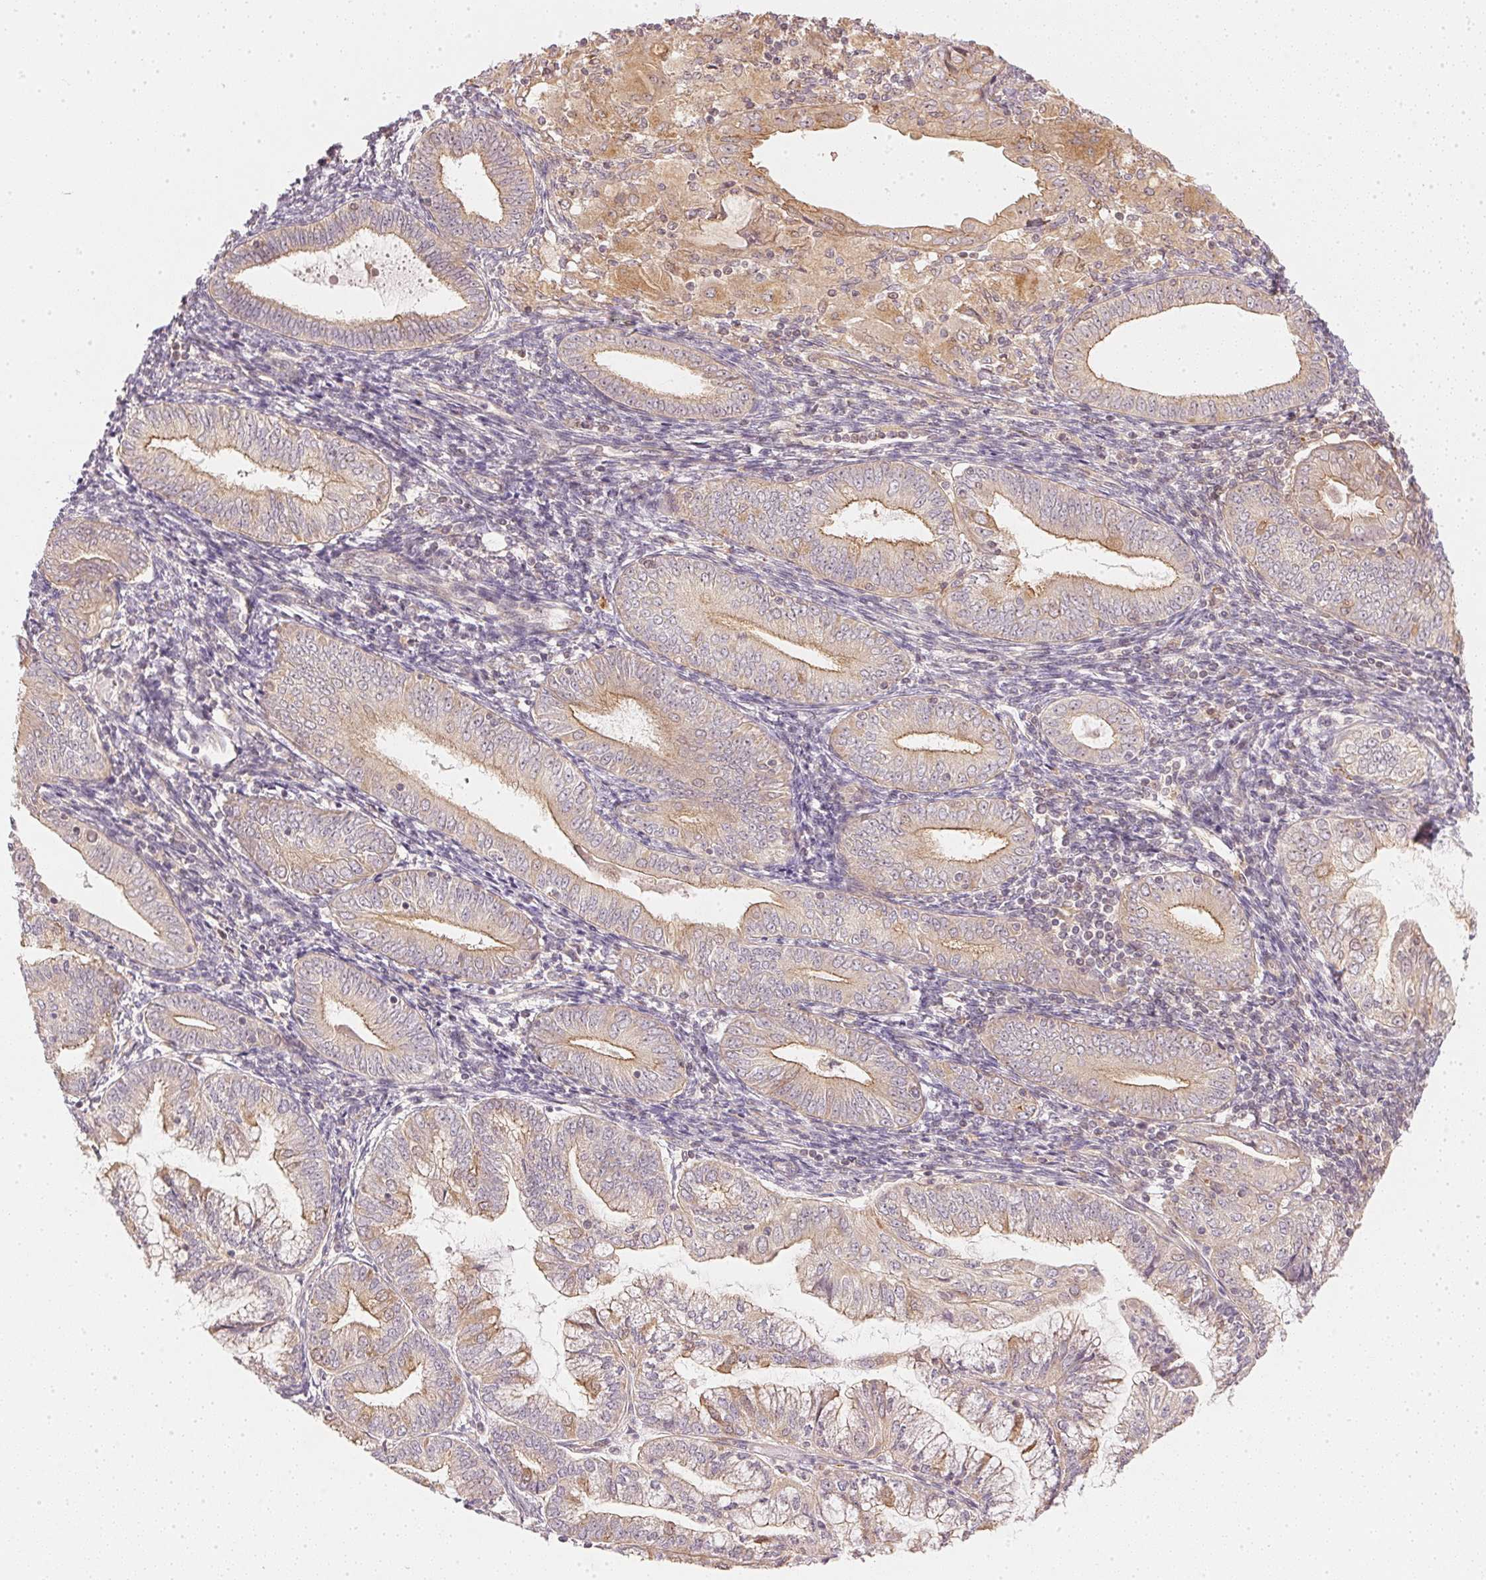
{"staining": {"intensity": "moderate", "quantity": "25%-75%", "location": "cytoplasmic/membranous"}, "tissue": "endometrial cancer", "cell_type": "Tumor cells", "image_type": "cancer", "snomed": [{"axis": "morphology", "description": "Adenocarcinoma, NOS"}, {"axis": "topography", "description": "Endometrium"}], "caption": "Tumor cells reveal moderate cytoplasmic/membranous staining in approximately 25%-75% of cells in adenocarcinoma (endometrial).", "gene": "WDR54", "patient": {"sex": "female", "age": 55}}